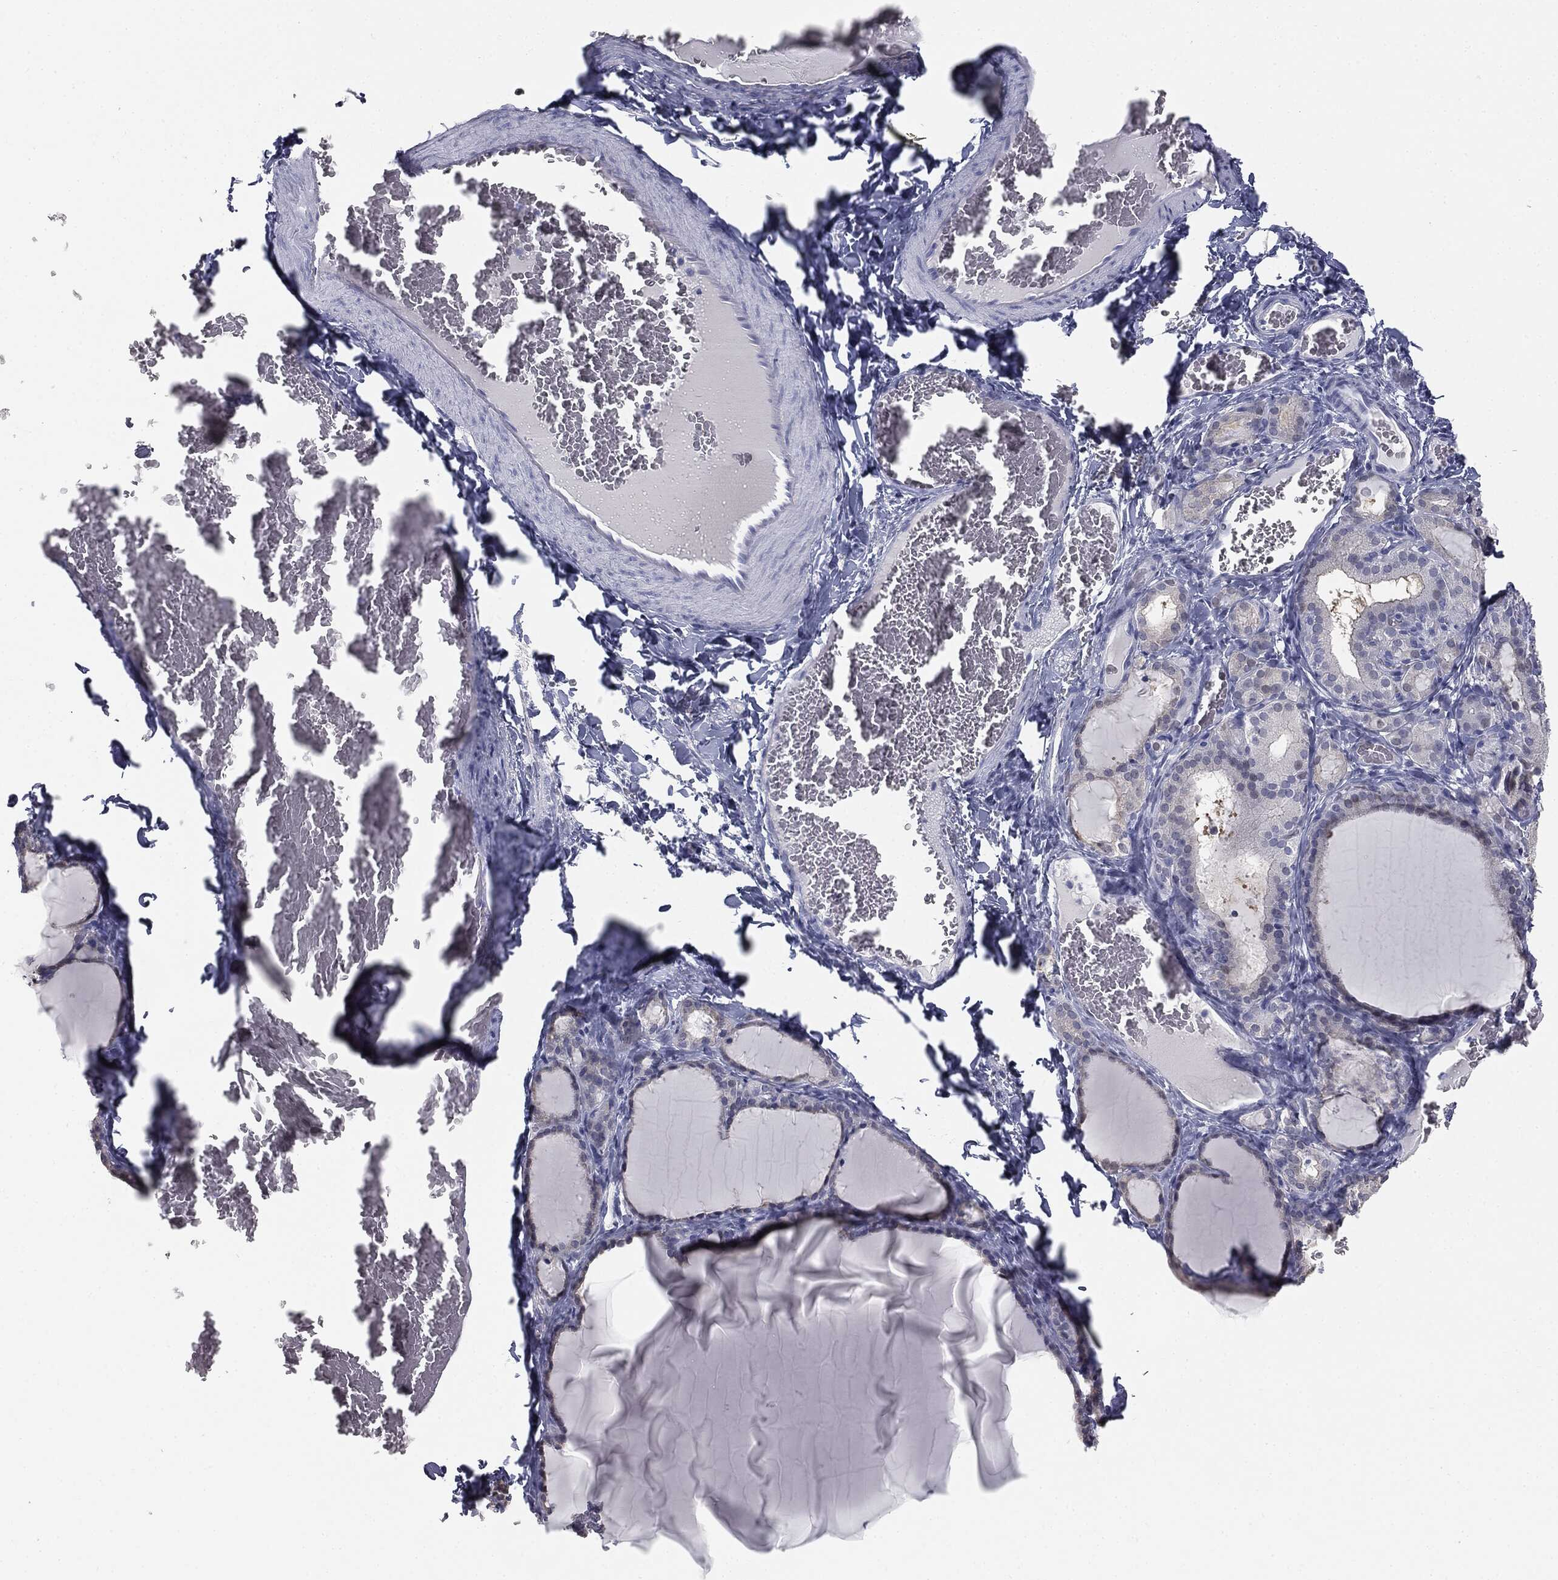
{"staining": {"intensity": "negative", "quantity": "none", "location": "none"}, "tissue": "thyroid gland", "cell_type": "Glandular cells", "image_type": "normal", "snomed": [{"axis": "morphology", "description": "Normal tissue, NOS"}, {"axis": "morphology", "description": "Hyperplasia, NOS"}, {"axis": "topography", "description": "Thyroid gland"}], "caption": "Immunohistochemical staining of normal human thyroid gland displays no significant expression in glandular cells.", "gene": "MUC5AC", "patient": {"sex": "female", "age": 27}}